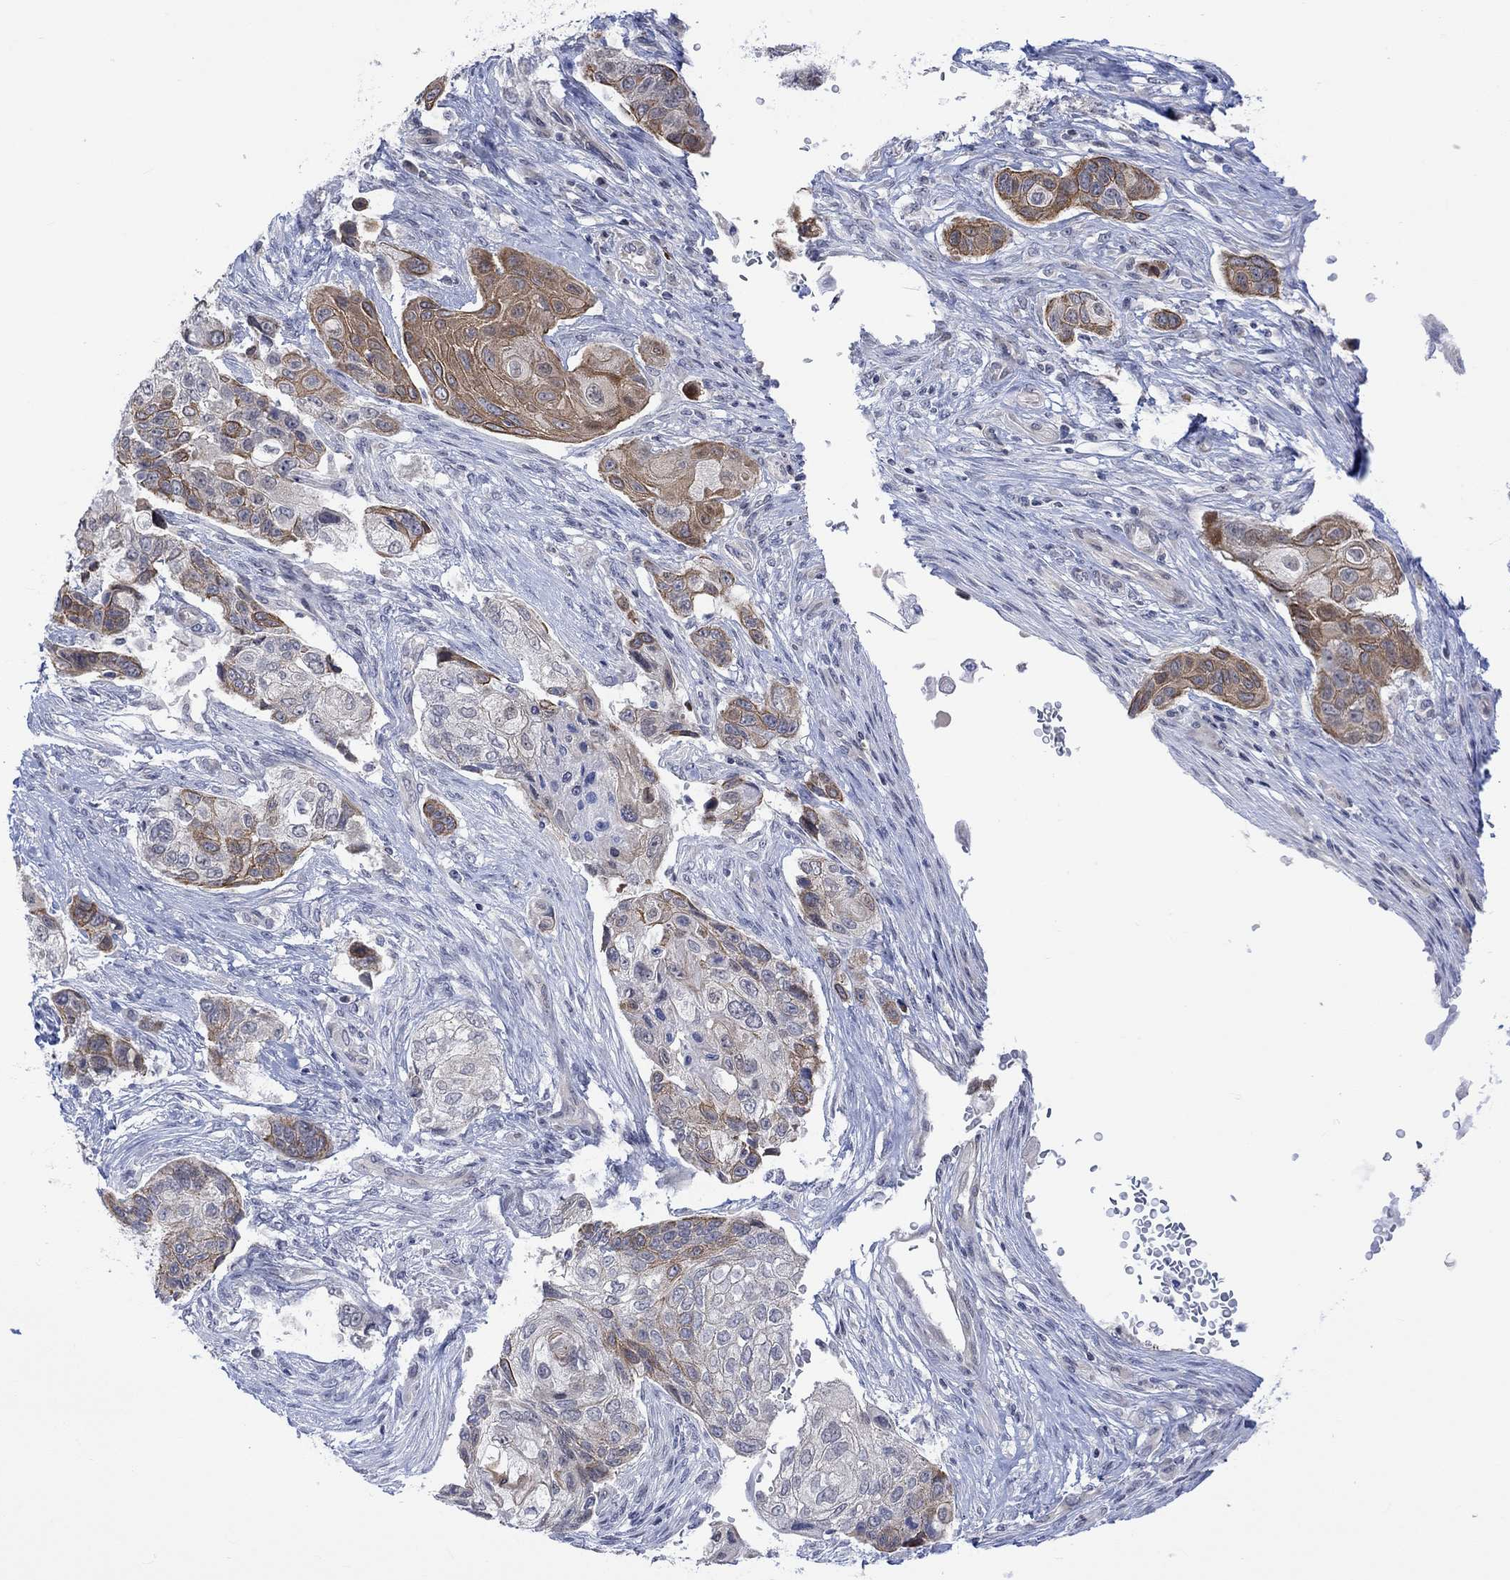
{"staining": {"intensity": "moderate", "quantity": "25%-75%", "location": "cytoplasmic/membranous"}, "tissue": "lung cancer", "cell_type": "Tumor cells", "image_type": "cancer", "snomed": [{"axis": "morphology", "description": "Normal tissue, NOS"}, {"axis": "morphology", "description": "Squamous cell carcinoma, NOS"}, {"axis": "topography", "description": "Bronchus"}, {"axis": "topography", "description": "Lung"}], "caption": "An immunohistochemistry (IHC) micrograph of neoplastic tissue is shown. Protein staining in brown labels moderate cytoplasmic/membranous positivity in squamous cell carcinoma (lung) within tumor cells.", "gene": "DCX", "patient": {"sex": "male", "age": 69}}